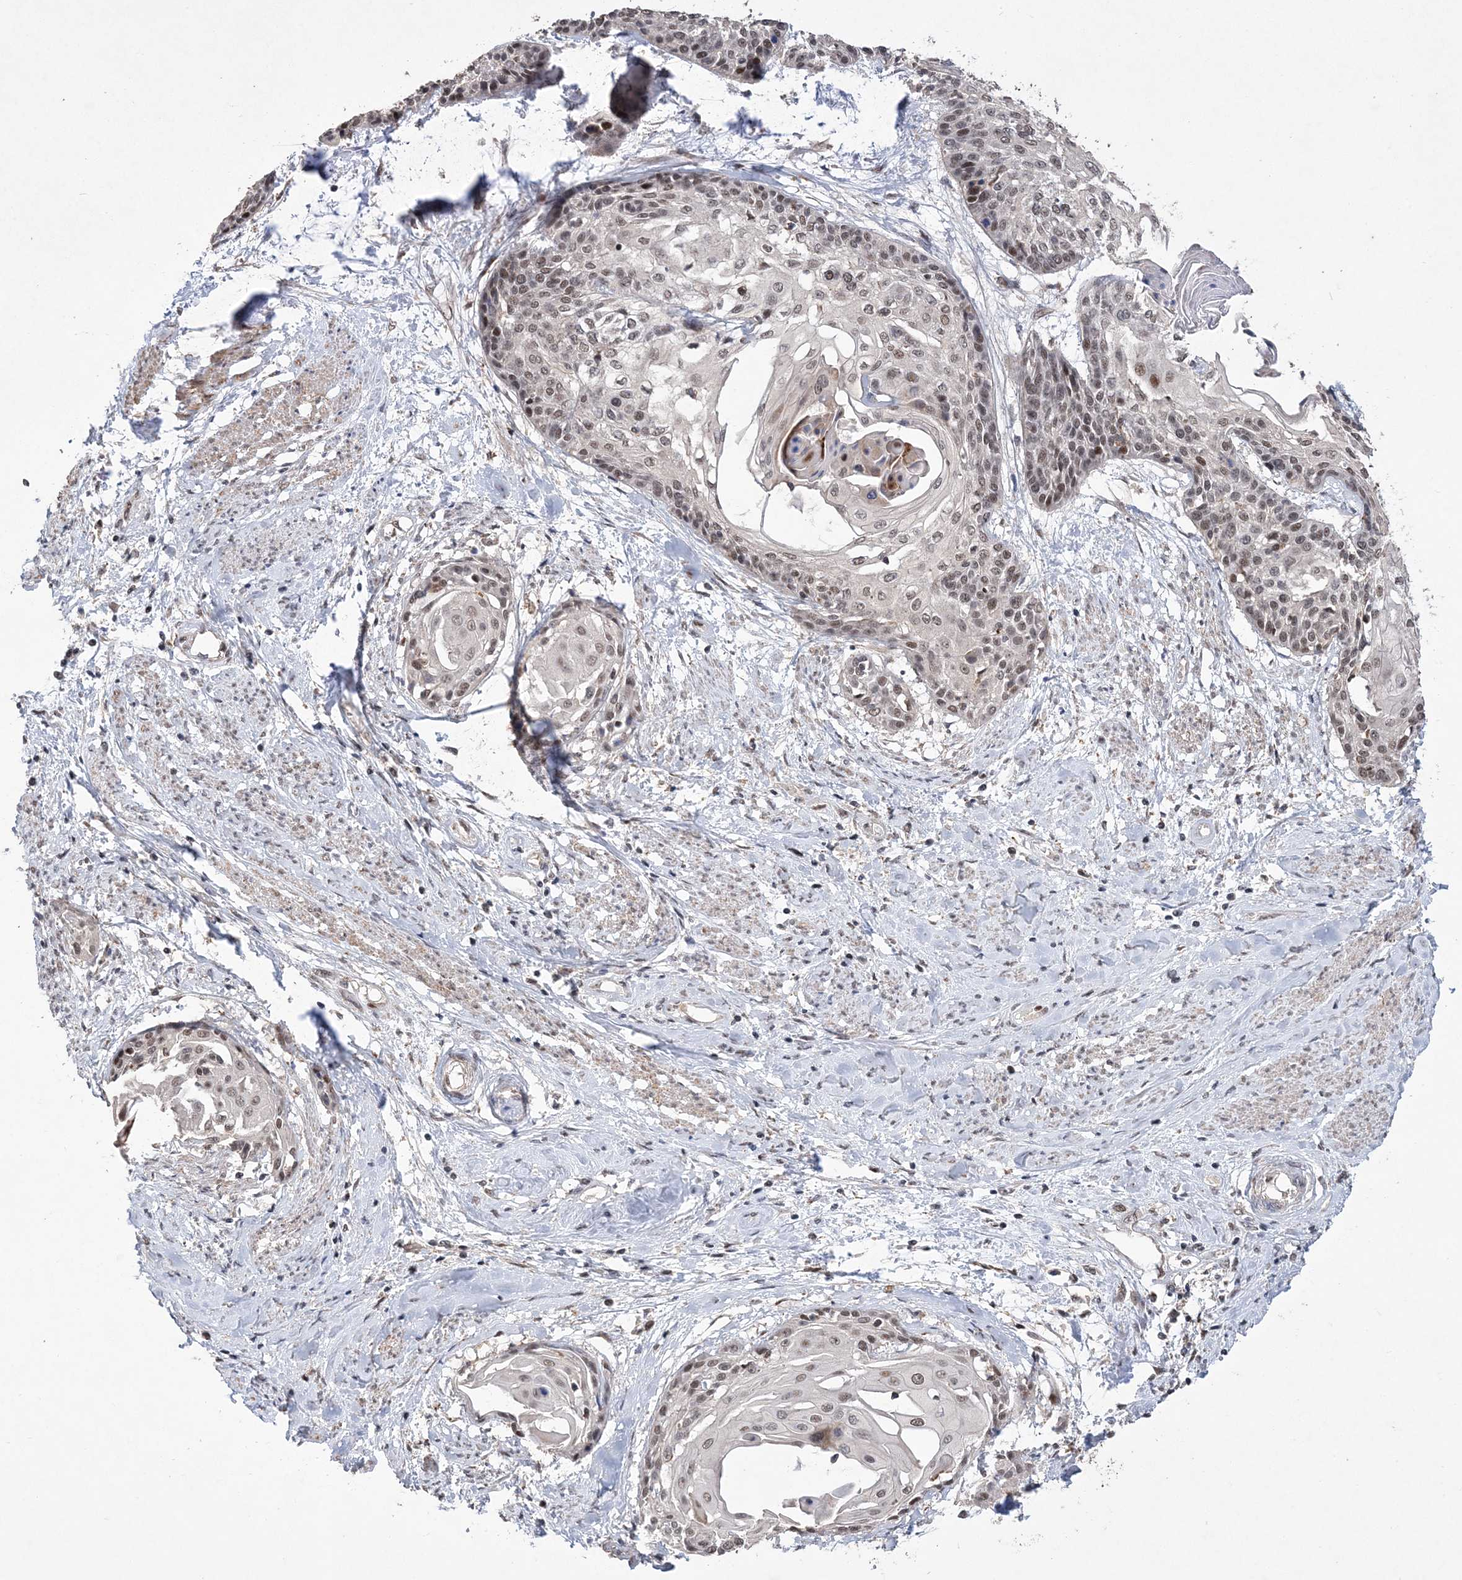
{"staining": {"intensity": "moderate", "quantity": ">75%", "location": "nuclear"}, "tissue": "cervical cancer", "cell_type": "Tumor cells", "image_type": "cancer", "snomed": [{"axis": "morphology", "description": "Squamous cell carcinoma, NOS"}, {"axis": "topography", "description": "Cervix"}], "caption": "Human cervical cancer (squamous cell carcinoma) stained for a protein (brown) shows moderate nuclear positive staining in approximately >75% of tumor cells.", "gene": "BOD1L1", "patient": {"sex": "female", "age": 57}}